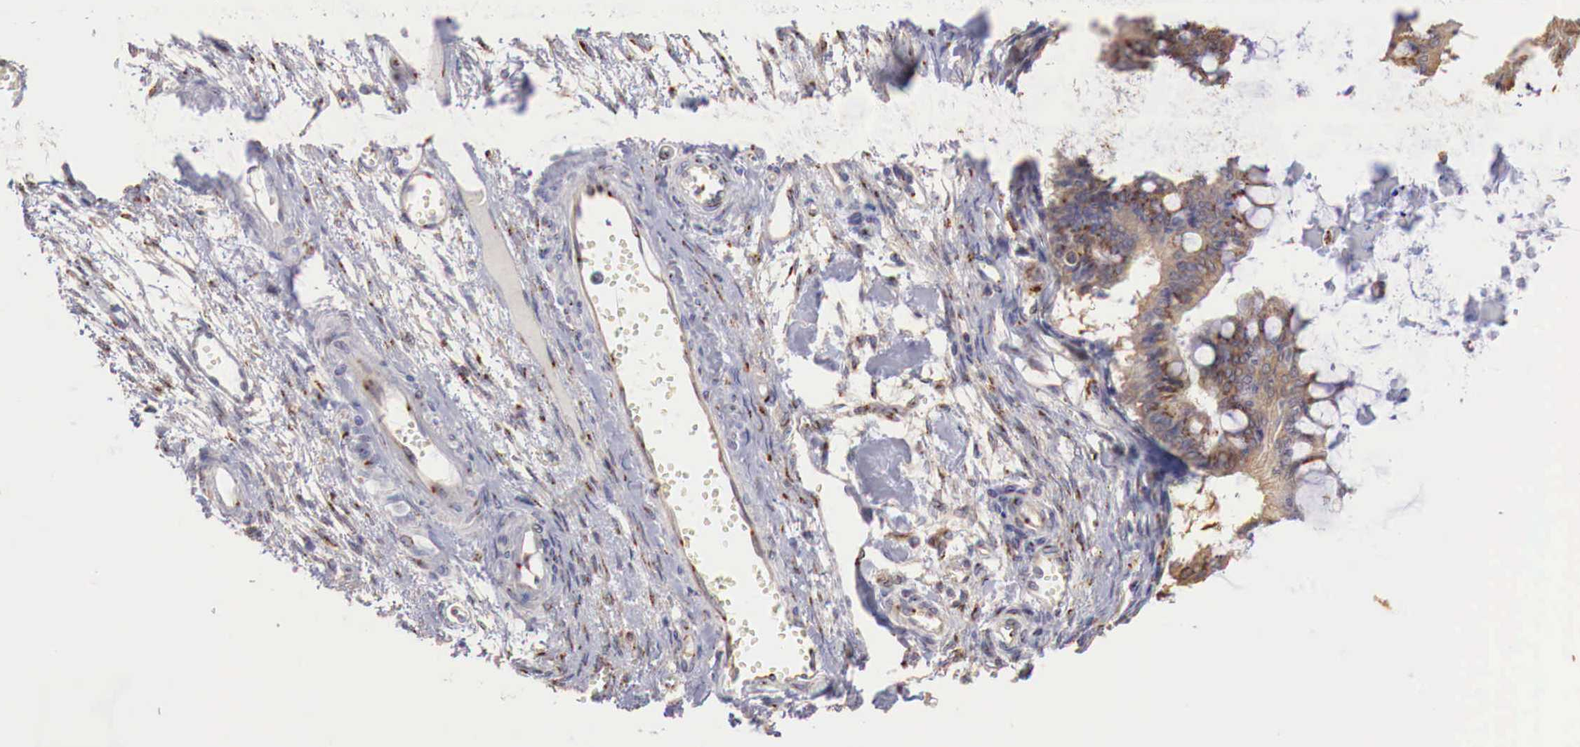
{"staining": {"intensity": "moderate", "quantity": ">75%", "location": "cytoplasmic/membranous"}, "tissue": "ovarian cancer", "cell_type": "Tumor cells", "image_type": "cancer", "snomed": [{"axis": "morphology", "description": "Cystadenocarcinoma, mucinous, NOS"}, {"axis": "topography", "description": "Ovary"}], "caption": "Protein expression analysis of human ovarian cancer (mucinous cystadenocarcinoma) reveals moderate cytoplasmic/membranous staining in about >75% of tumor cells.", "gene": "SYAP1", "patient": {"sex": "female", "age": 57}}